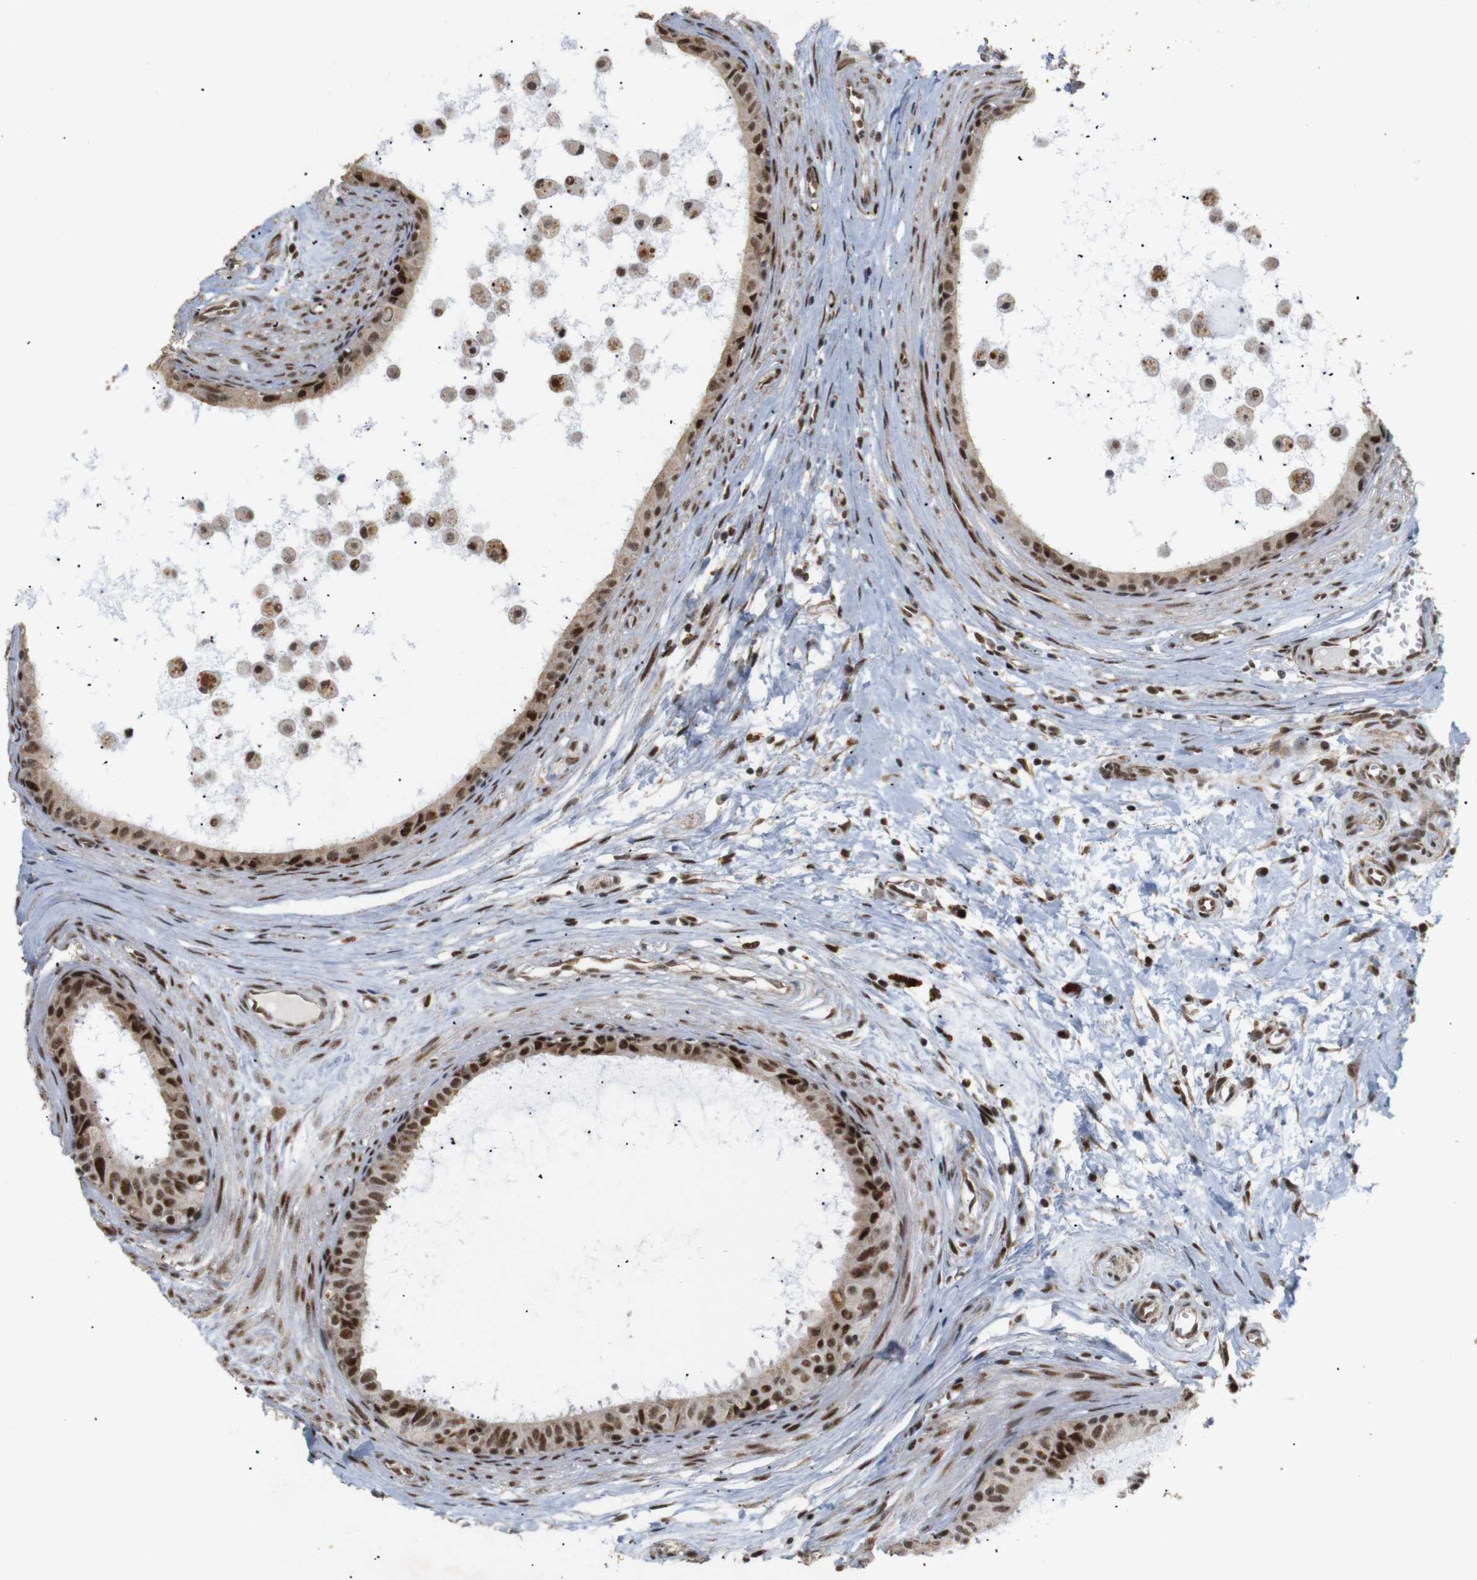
{"staining": {"intensity": "moderate", "quantity": ">75%", "location": "cytoplasmic/membranous,nuclear"}, "tissue": "epididymis", "cell_type": "Glandular cells", "image_type": "normal", "snomed": [{"axis": "morphology", "description": "Normal tissue, NOS"}, {"axis": "morphology", "description": "Inflammation, NOS"}, {"axis": "topography", "description": "Epididymis"}], "caption": "Immunohistochemistry histopathology image of normal human epididymis stained for a protein (brown), which demonstrates medium levels of moderate cytoplasmic/membranous,nuclear staining in approximately >75% of glandular cells.", "gene": "PYM1", "patient": {"sex": "male", "age": 85}}